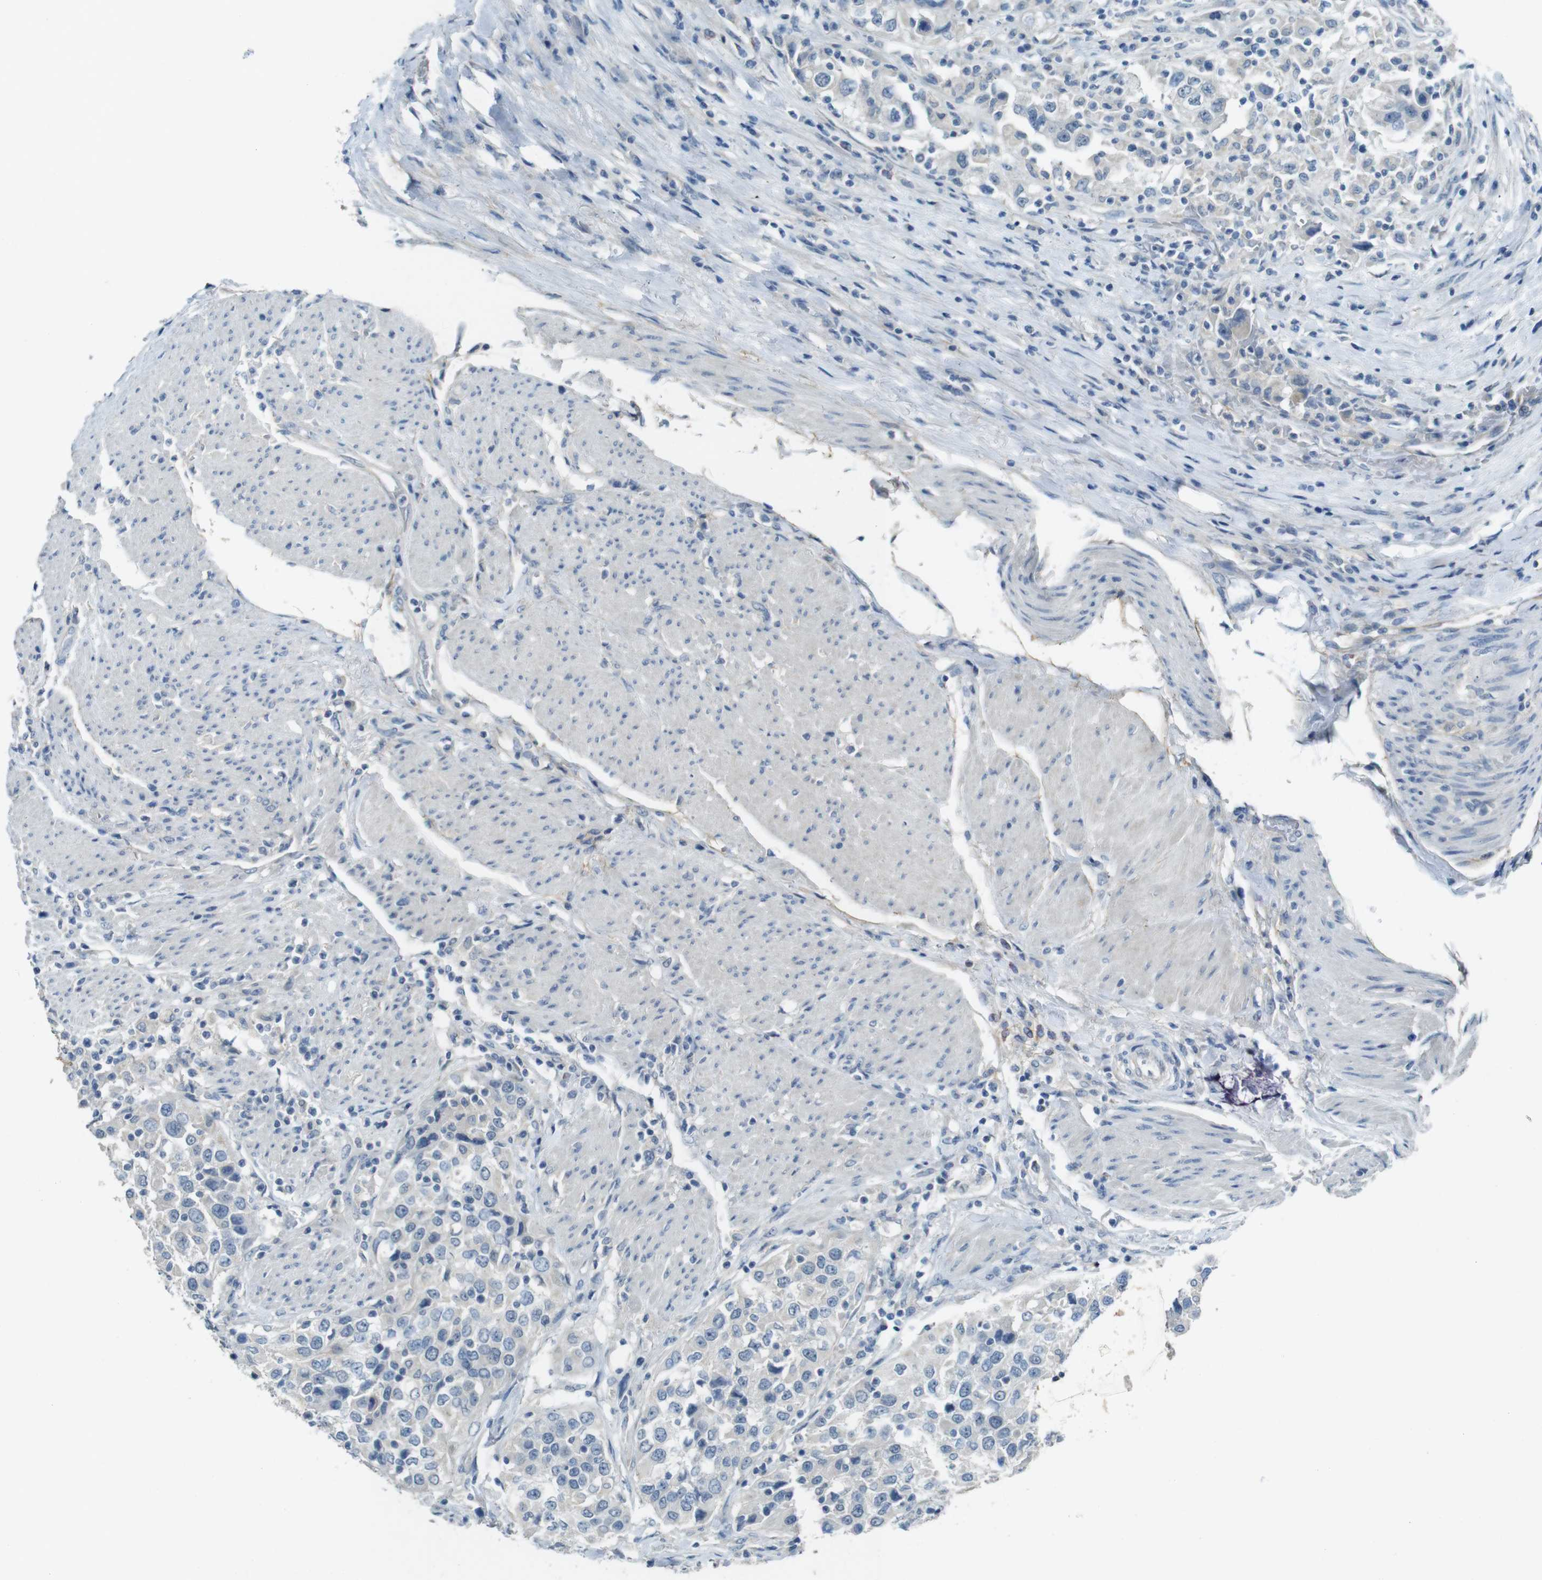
{"staining": {"intensity": "negative", "quantity": "none", "location": "none"}, "tissue": "urothelial cancer", "cell_type": "Tumor cells", "image_type": "cancer", "snomed": [{"axis": "morphology", "description": "Urothelial carcinoma, High grade"}, {"axis": "topography", "description": "Urinary bladder"}], "caption": "The photomicrograph demonstrates no significant positivity in tumor cells of urothelial carcinoma (high-grade). (DAB (3,3'-diaminobenzidine) IHC, high magnification).", "gene": "ENTPD7", "patient": {"sex": "female", "age": 80}}